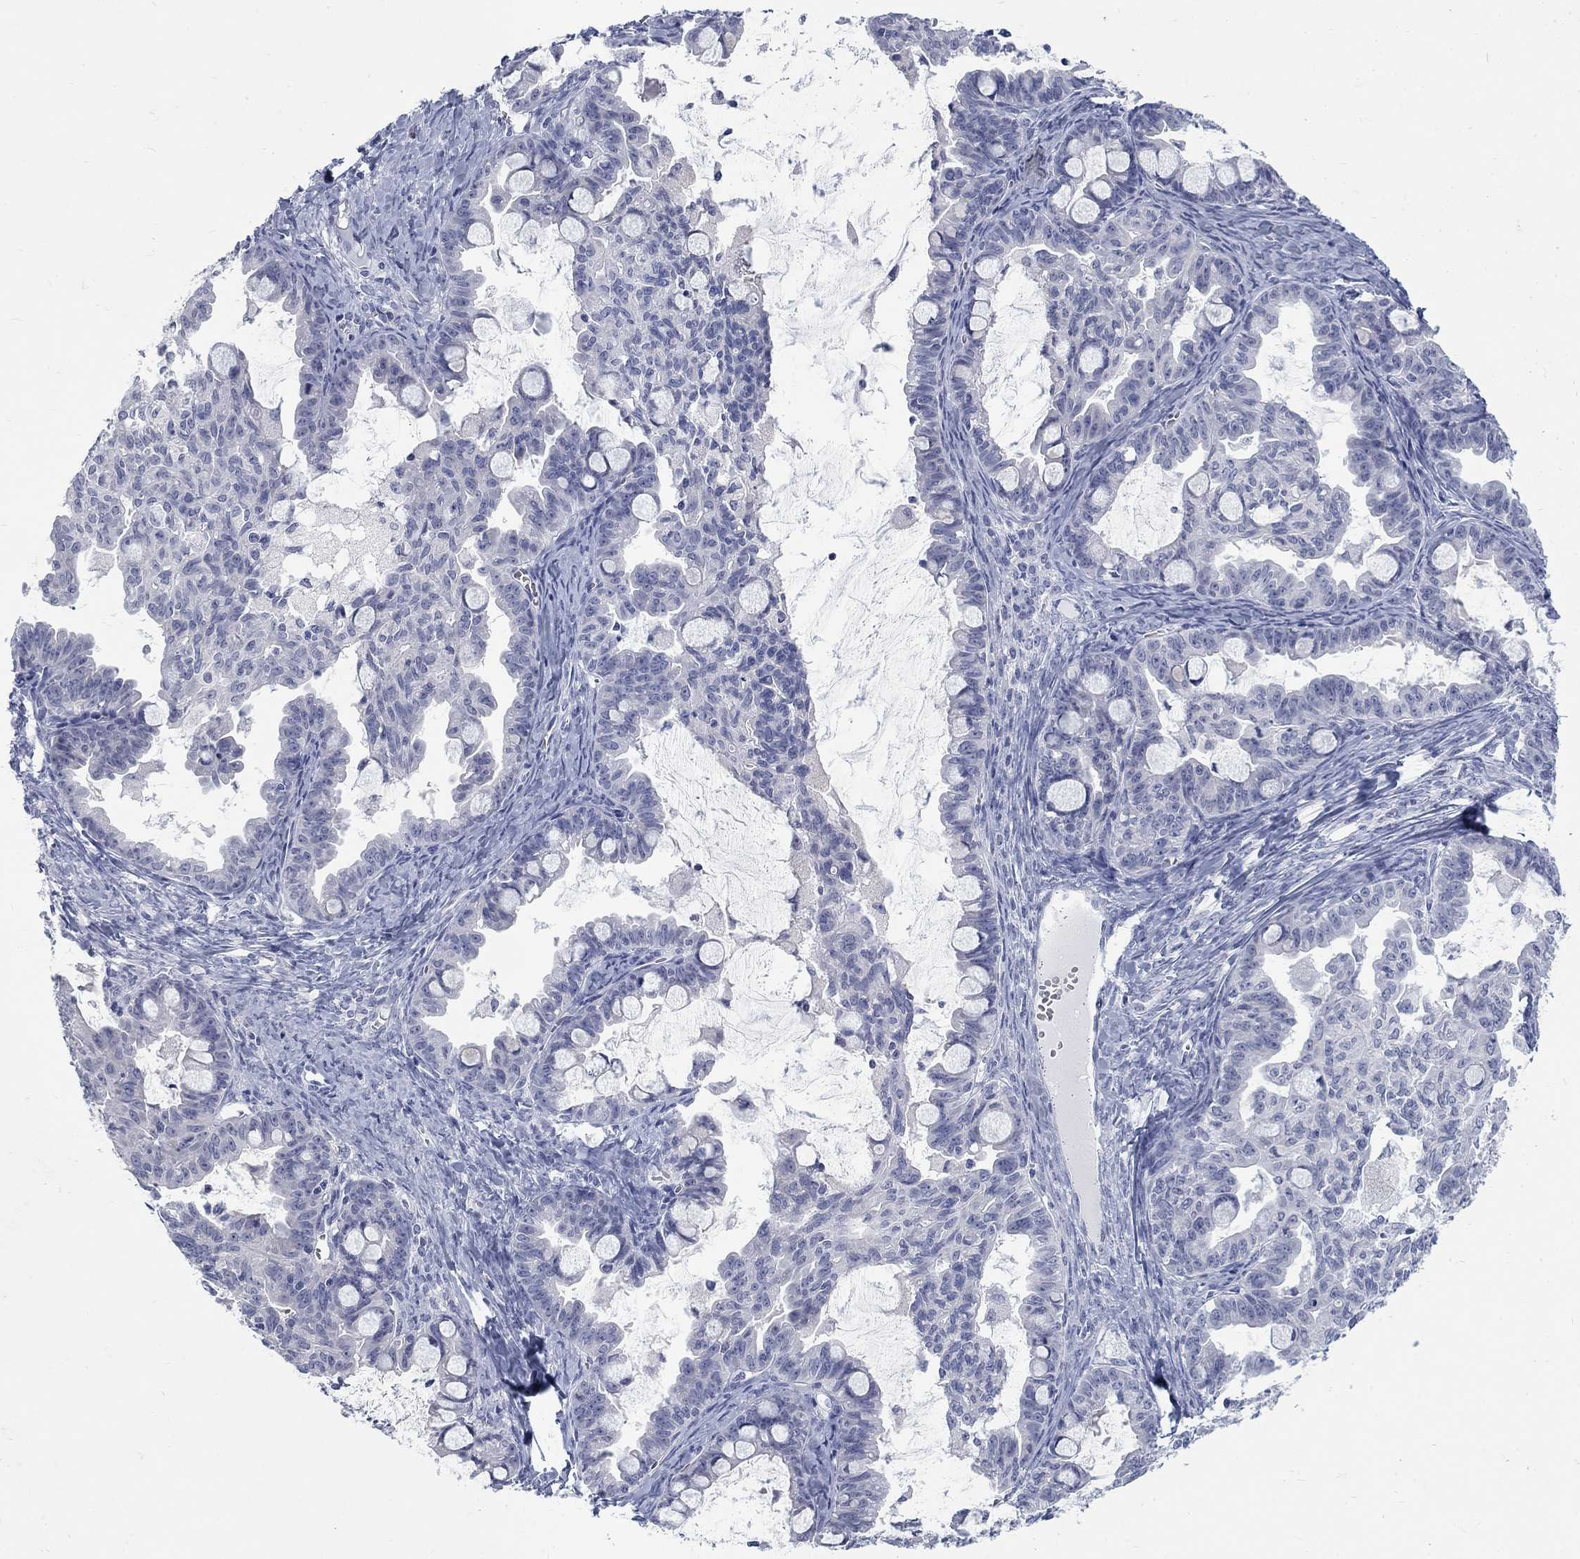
{"staining": {"intensity": "negative", "quantity": "none", "location": "none"}, "tissue": "ovarian cancer", "cell_type": "Tumor cells", "image_type": "cancer", "snomed": [{"axis": "morphology", "description": "Cystadenocarcinoma, mucinous, NOS"}, {"axis": "topography", "description": "Ovary"}], "caption": "There is no significant positivity in tumor cells of ovarian cancer (mucinous cystadenocarcinoma).", "gene": "RFTN2", "patient": {"sex": "female", "age": 63}}